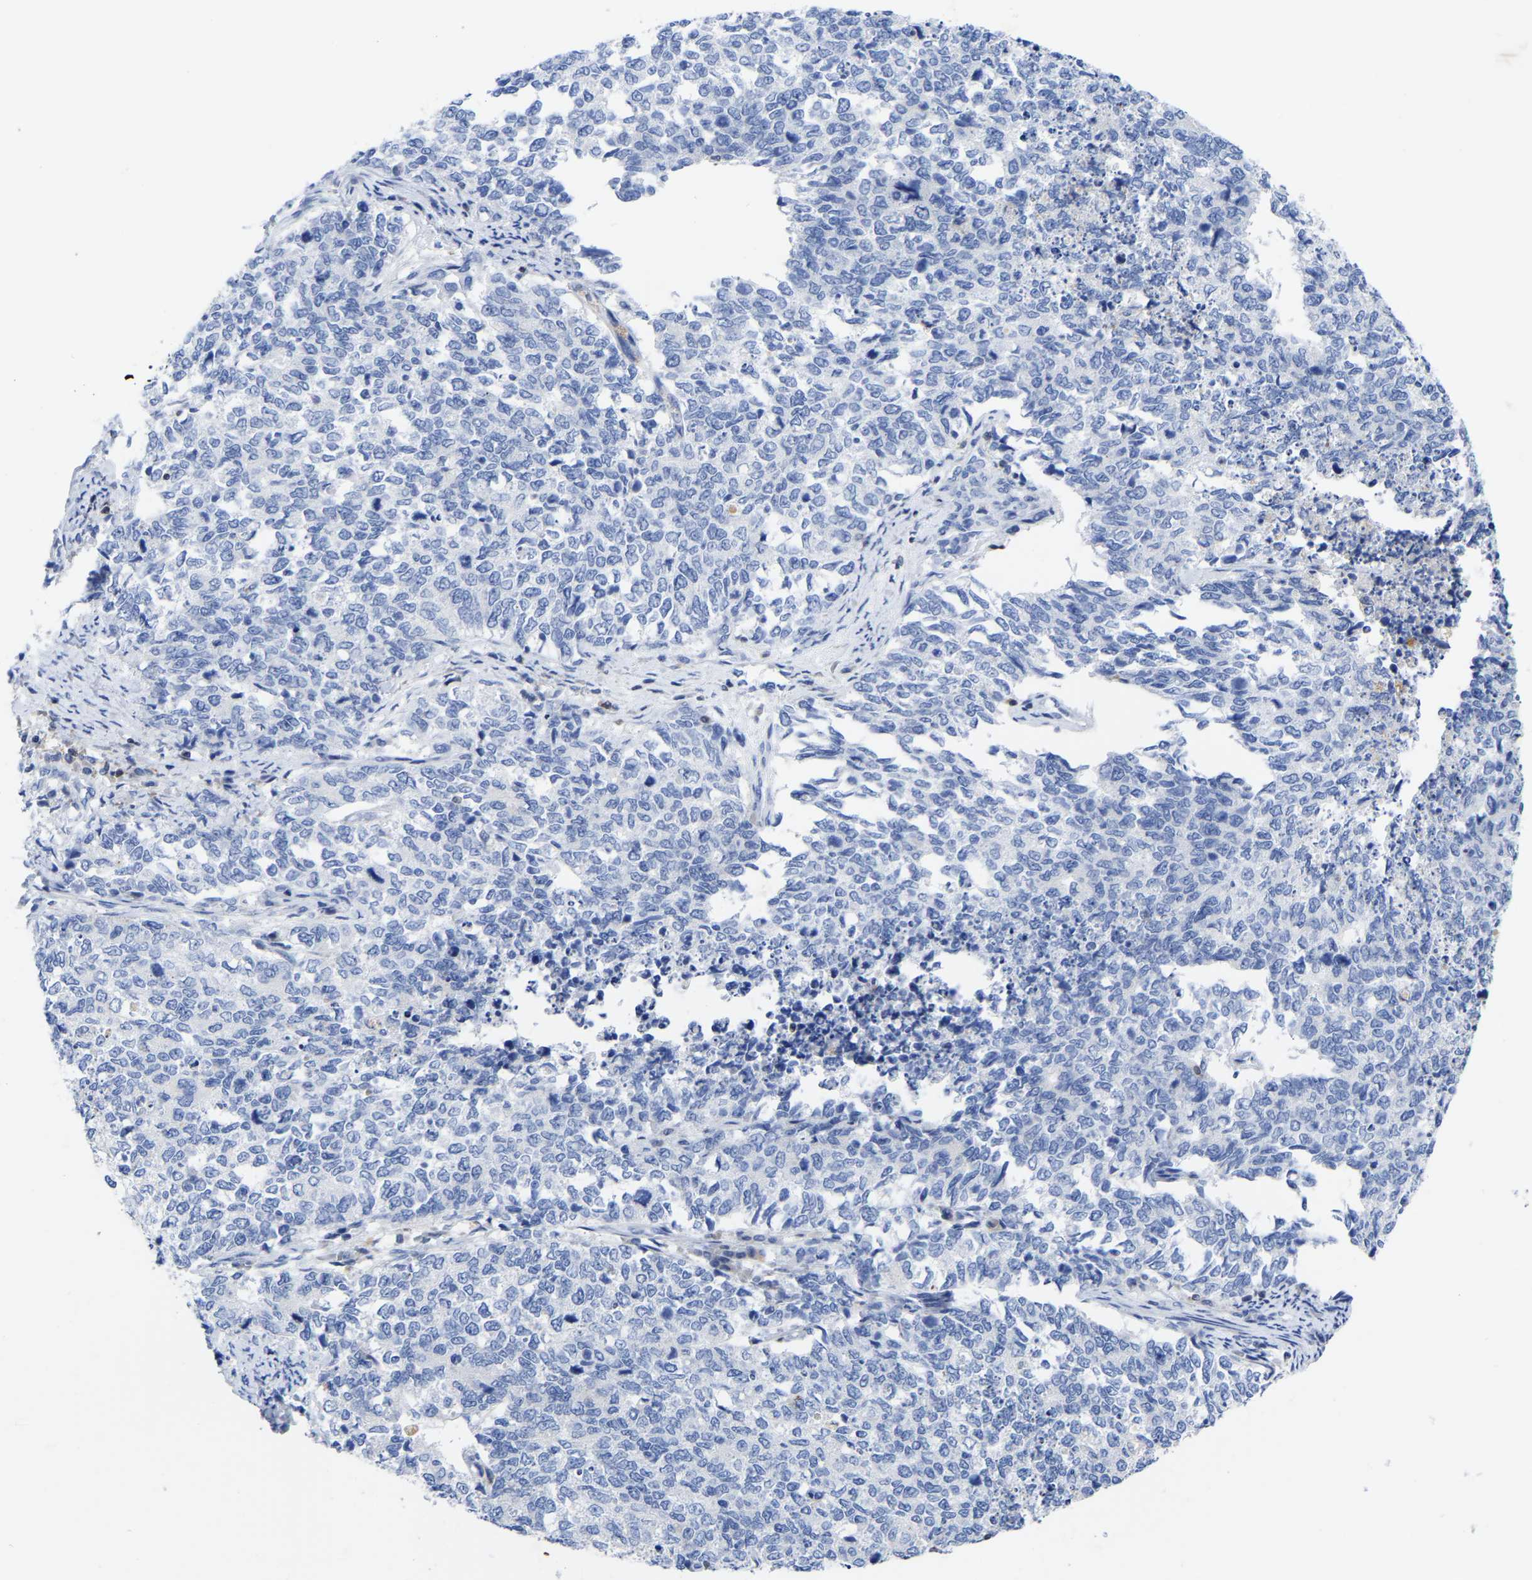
{"staining": {"intensity": "negative", "quantity": "none", "location": "none"}, "tissue": "cervical cancer", "cell_type": "Tumor cells", "image_type": "cancer", "snomed": [{"axis": "morphology", "description": "Squamous cell carcinoma, NOS"}, {"axis": "topography", "description": "Cervix"}], "caption": "The micrograph demonstrates no significant positivity in tumor cells of cervical squamous cell carcinoma.", "gene": "PTPN7", "patient": {"sex": "female", "age": 63}}